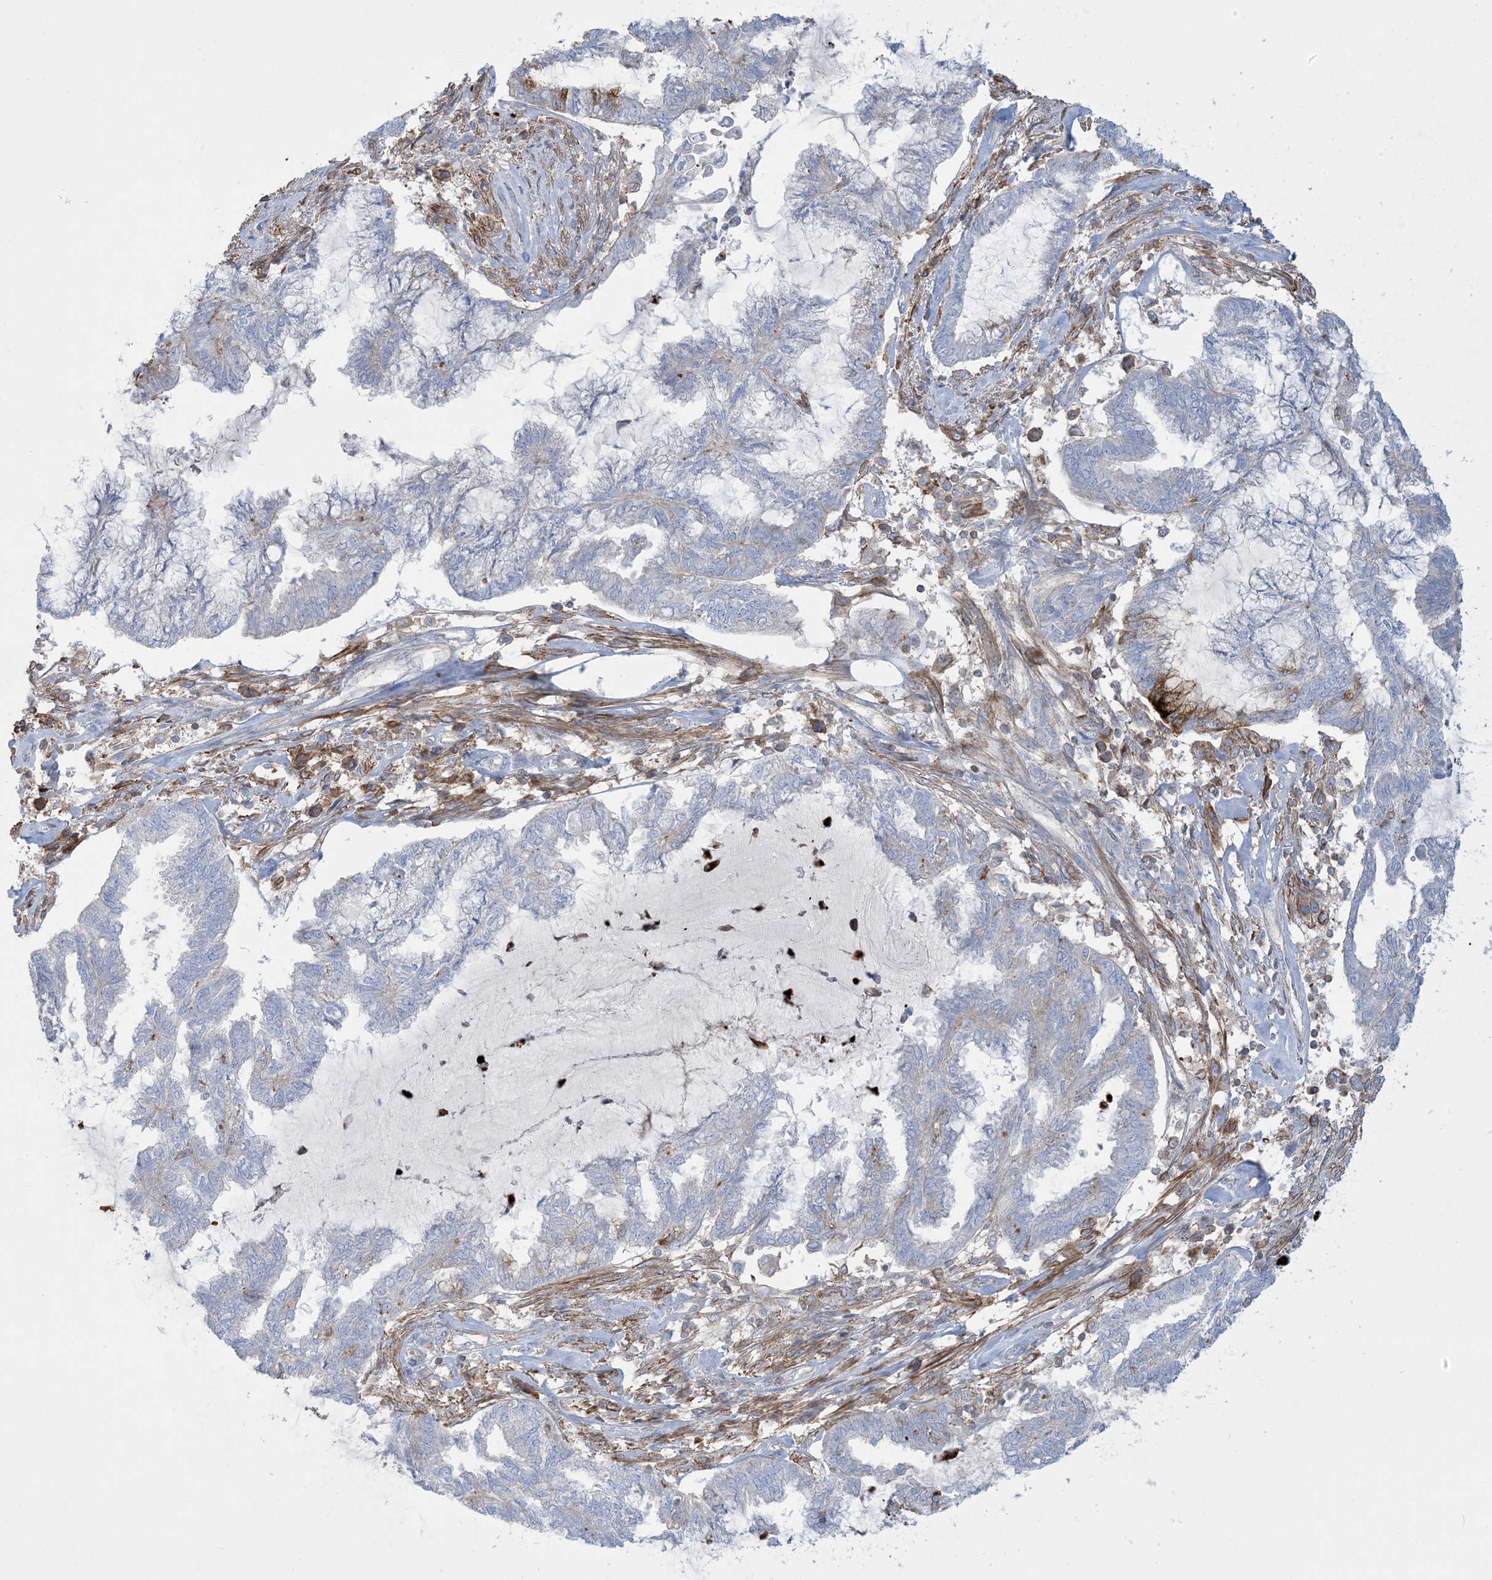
{"staining": {"intensity": "negative", "quantity": "none", "location": "none"}, "tissue": "endometrial cancer", "cell_type": "Tumor cells", "image_type": "cancer", "snomed": [{"axis": "morphology", "description": "Adenocarcinoma, NOS"}, {"axis": "topography", "description": "Endometrium"}], "caption": "Endometrial cancer (adenocarcinoma) was stained to show a protein in brown. There is no significant expression in tumor cells. (Brightfield microscopy of DAB IHC at high magnification).", "gene": "GTF3C2", "patient": {"sex": "female", "age": 86}}